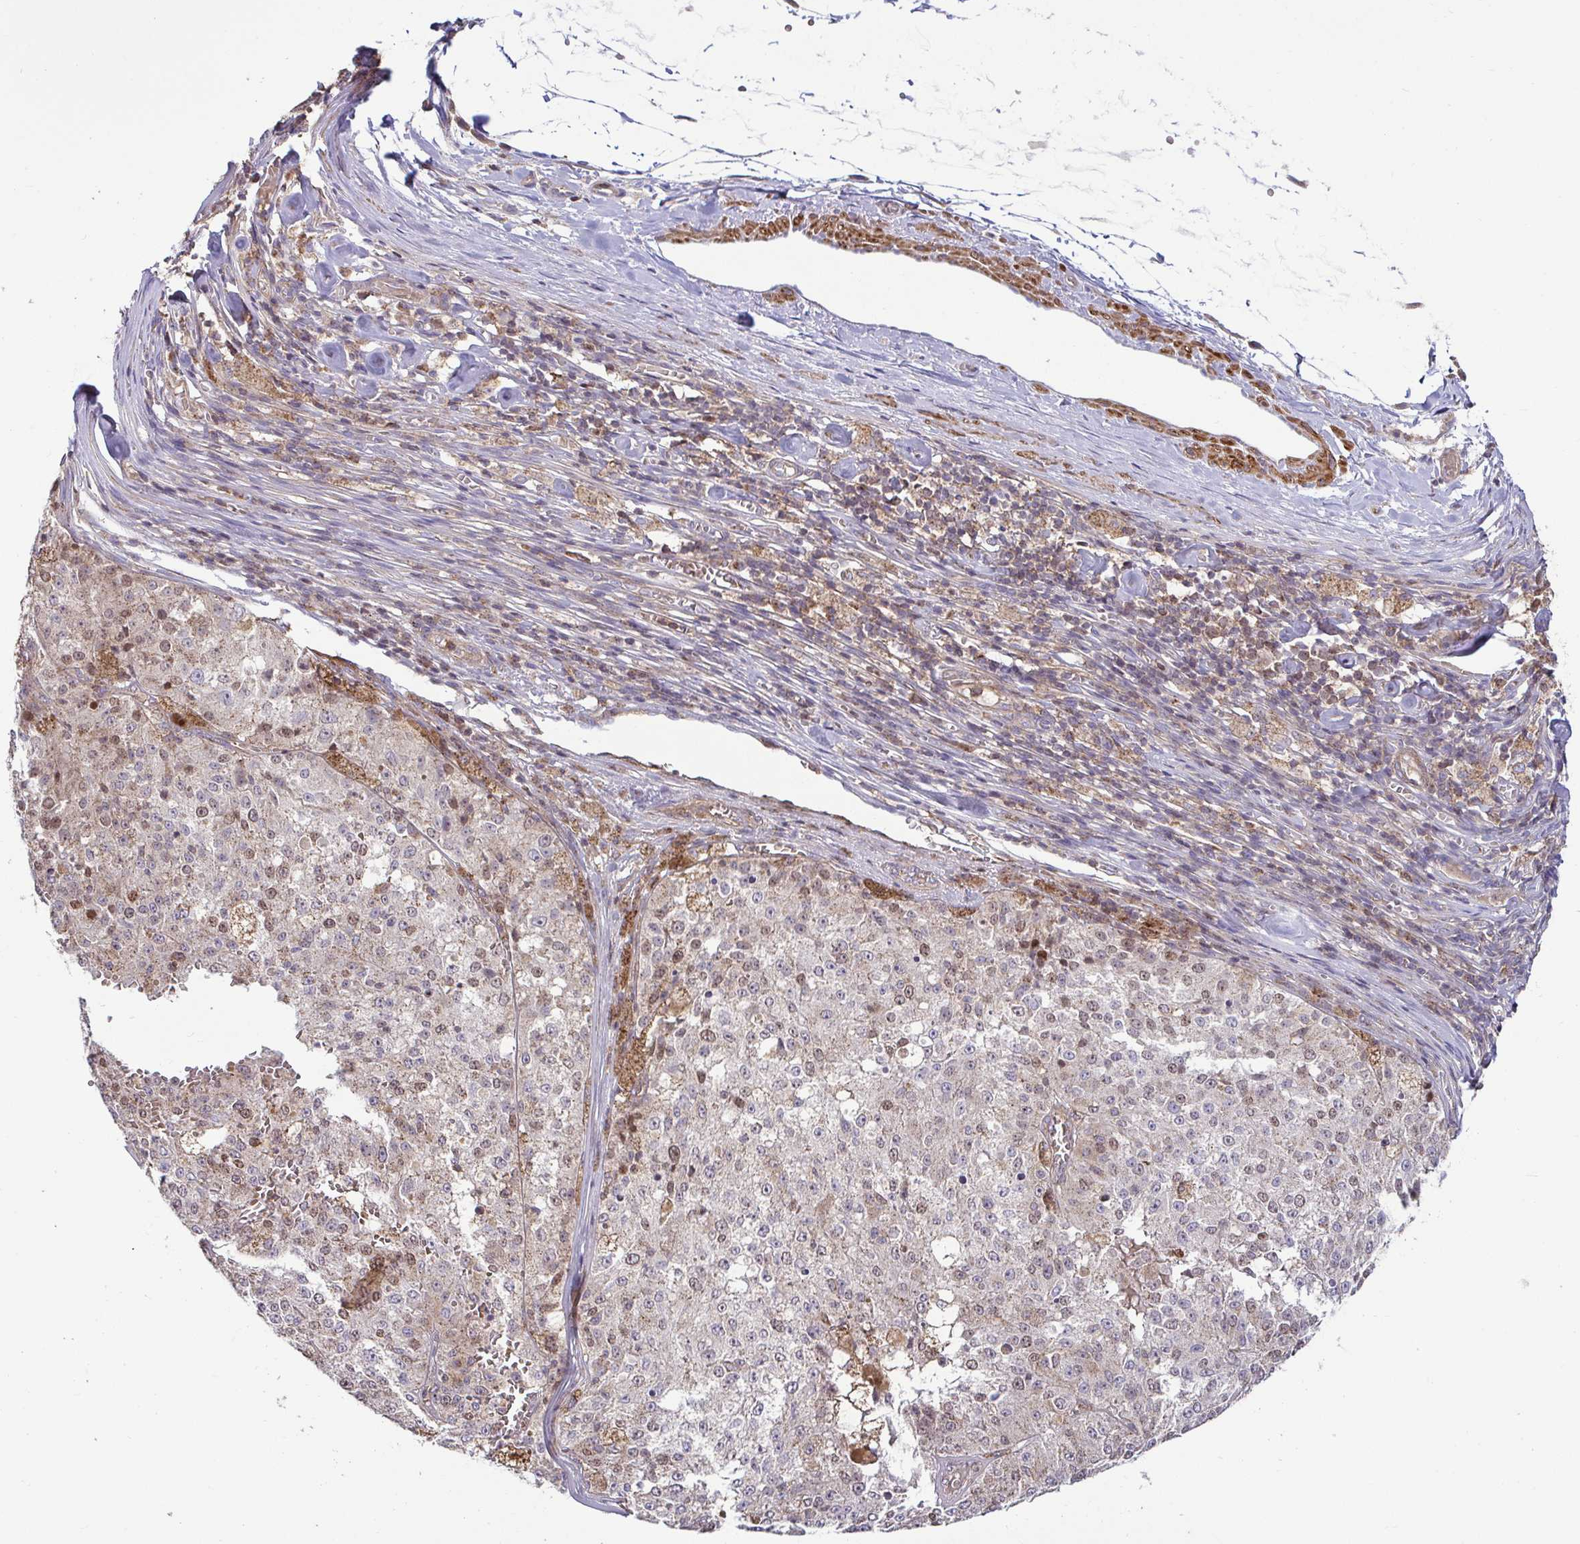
{"staining": {"intensity": "moderate", "quantity": "<25%", "location": "cytoplasmic/membranous,nuclear"}, "tissue": "melanoma", "cell_type": "Tumor cells", "image_type": "cancer", "snomed": [{"axis": "morphology", "description": "Malignant melanoma, Metastatic site"}, {"axis": "topography", "description": "Lymph node"}], "caption": "This photomicrograph demonstrates immunohistochemistry staining of human melanoma, with low moderate cytoplasmic/membranous and nuclear expression in about <25% of tumor cells.", "gene": "SPRY1", "patient": {"sex": "female", "age": 64}}